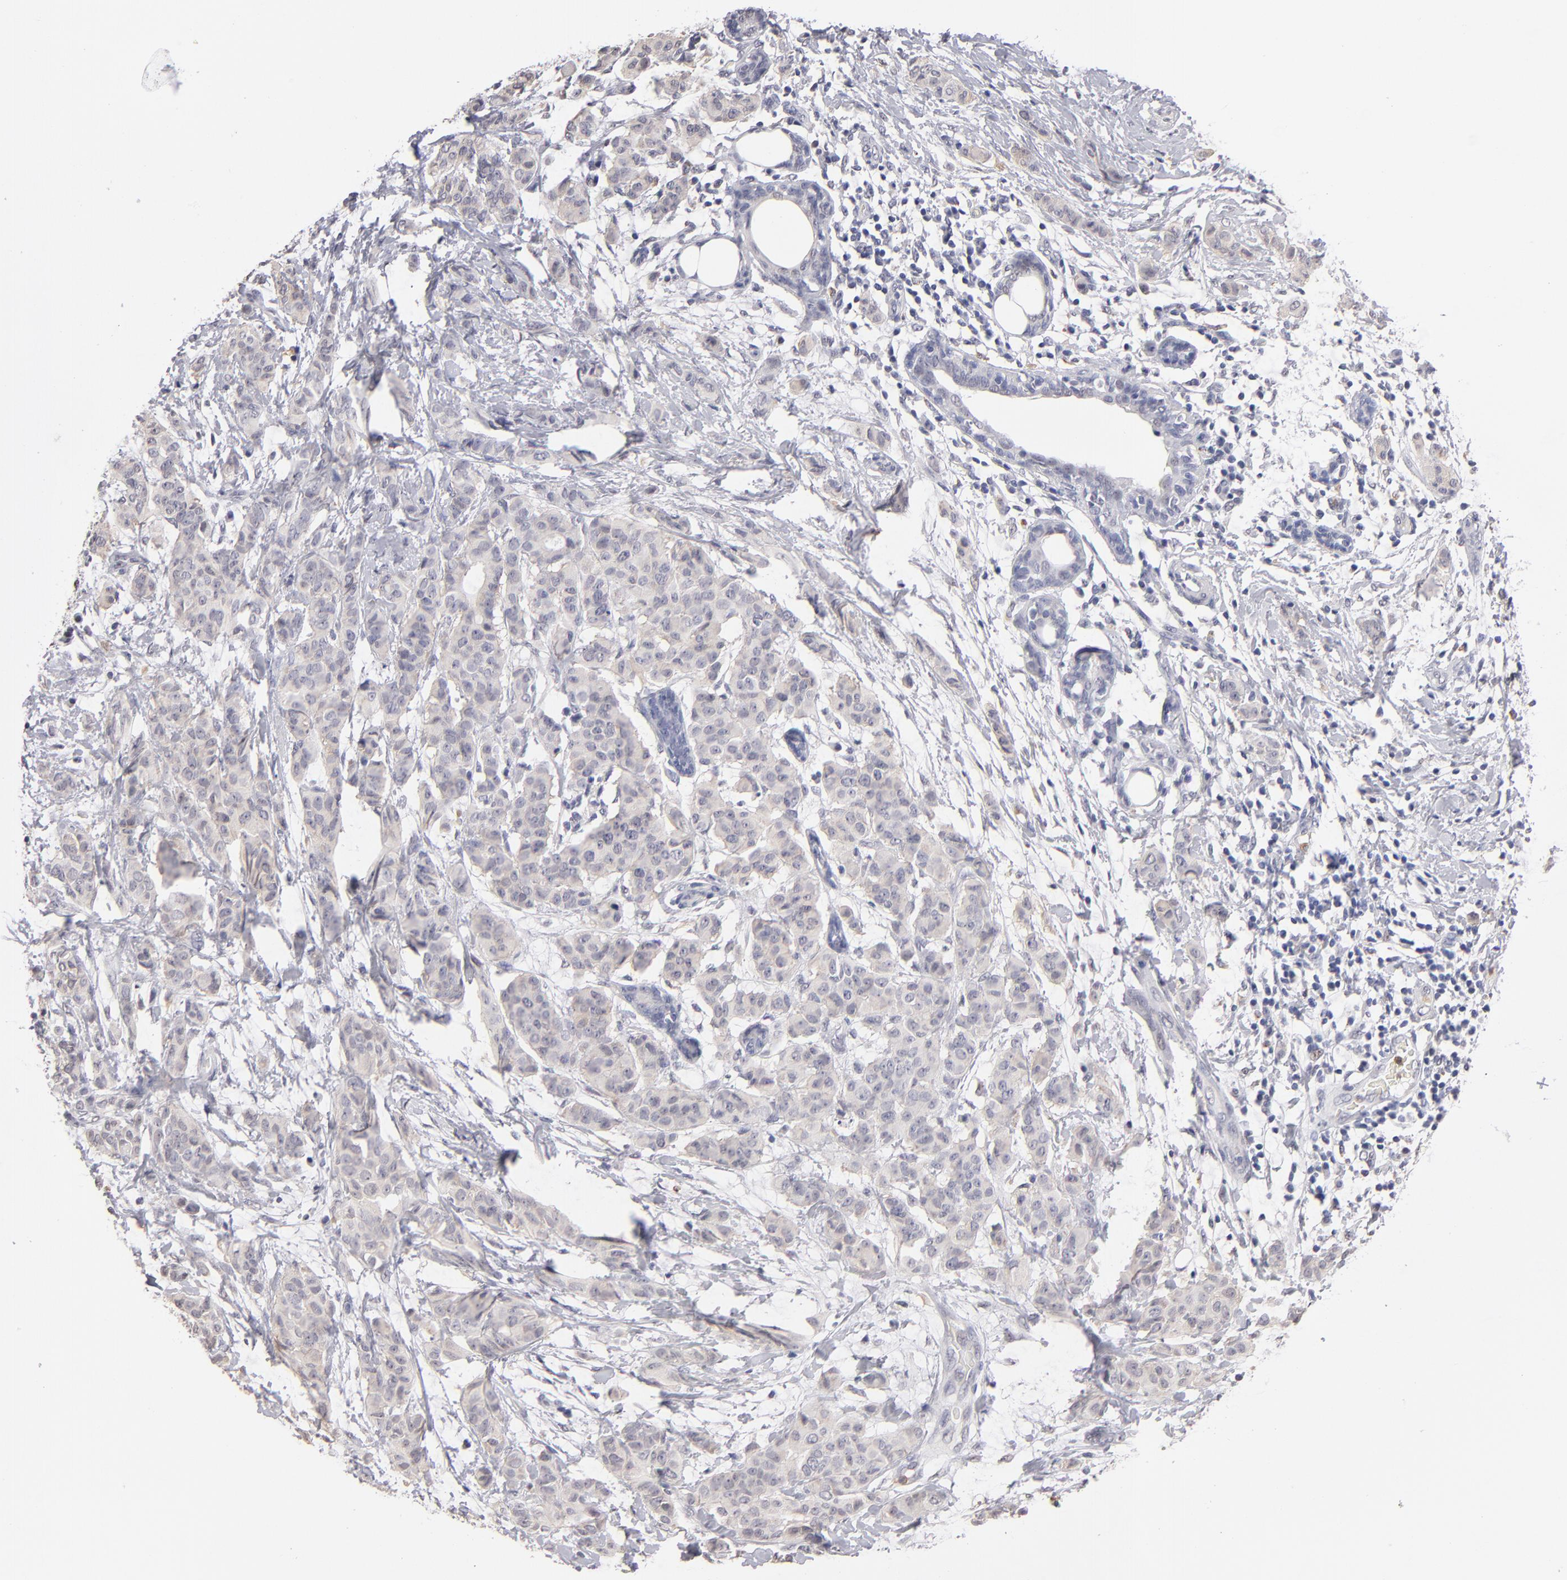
{"staining": {"intensity": "negative", "quantity": "none", "location": "none"}, "tissue": "breast cancer", "cell_type": "Tumor cells", "image_type": "cancer", "snomed": [{"axis": "morphology", "description": "Duct carcinoma"}, {"axis": "topography", "description": "Breast"}], "caption": "Immunohistochemistry (IHC) image of breast cancer (infiltrating ductal carcinoma) stained for a protein (brown), which displays no positivity in tumor cells.", "gene": "MGAM", "patient": {"sex": "female", "age": 40}}